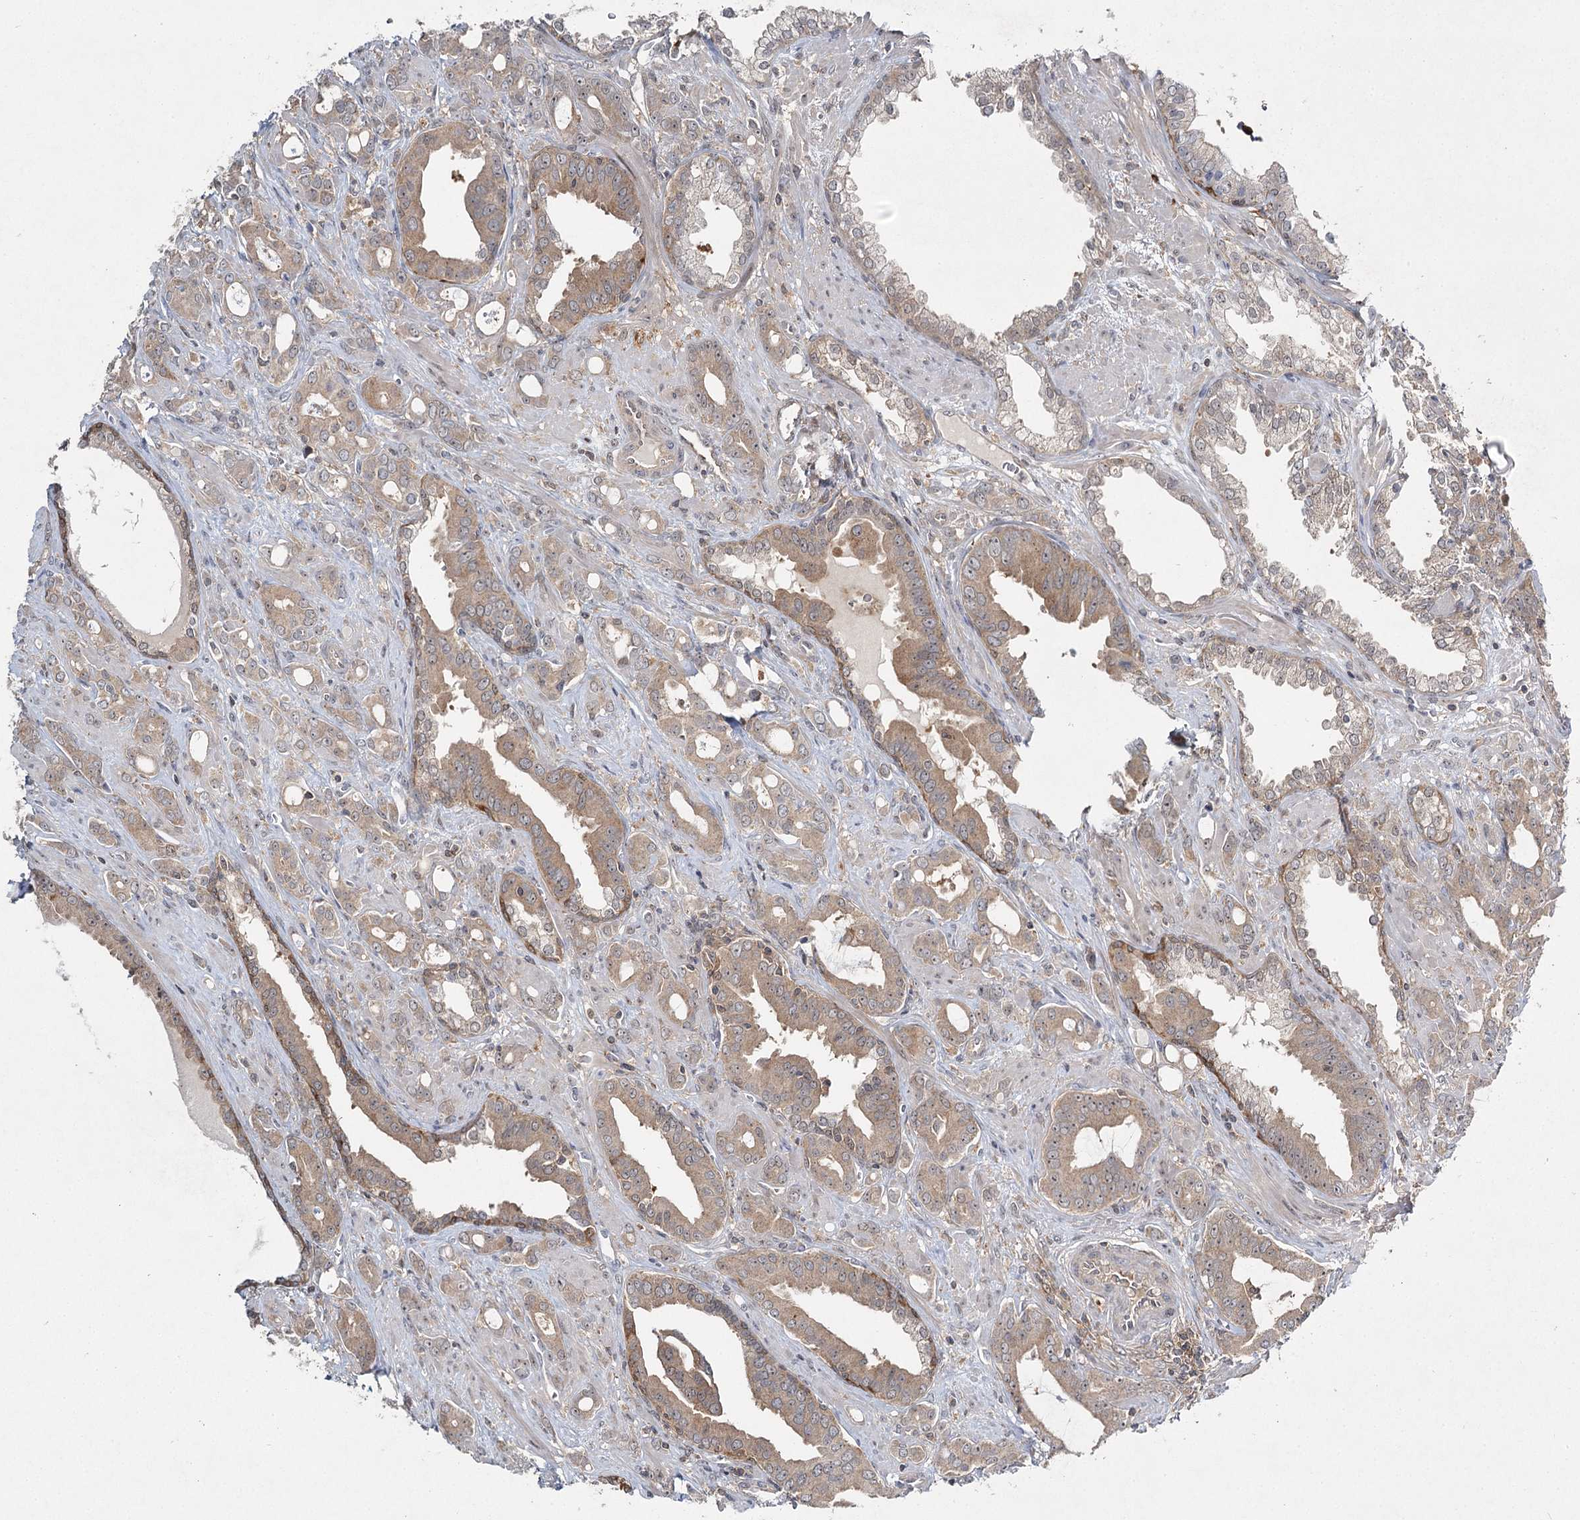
{"staining": {"intensity": "moderate", "quantity": ">75%", "location": "cytoplasmic/membranous"}, "tissue": "prostate cancer", "cell_type": "Tumor cells", "image_type": "cancer", "snomed": [{"axis": "morphology", "description": "Adenocarcinoma, High grade"}, {"axis": "topography", "description": "Prostate"}], "caption": "Prostate cancer (adenocarcinoma (high-grade)) tissue exhibits moderate cytoplasmic/membranous staining in about >75% of tumor cells, visualized by immunohistochemistry.", "gene": "WDR44", "patient": {"sex": "male", "age": 72}}